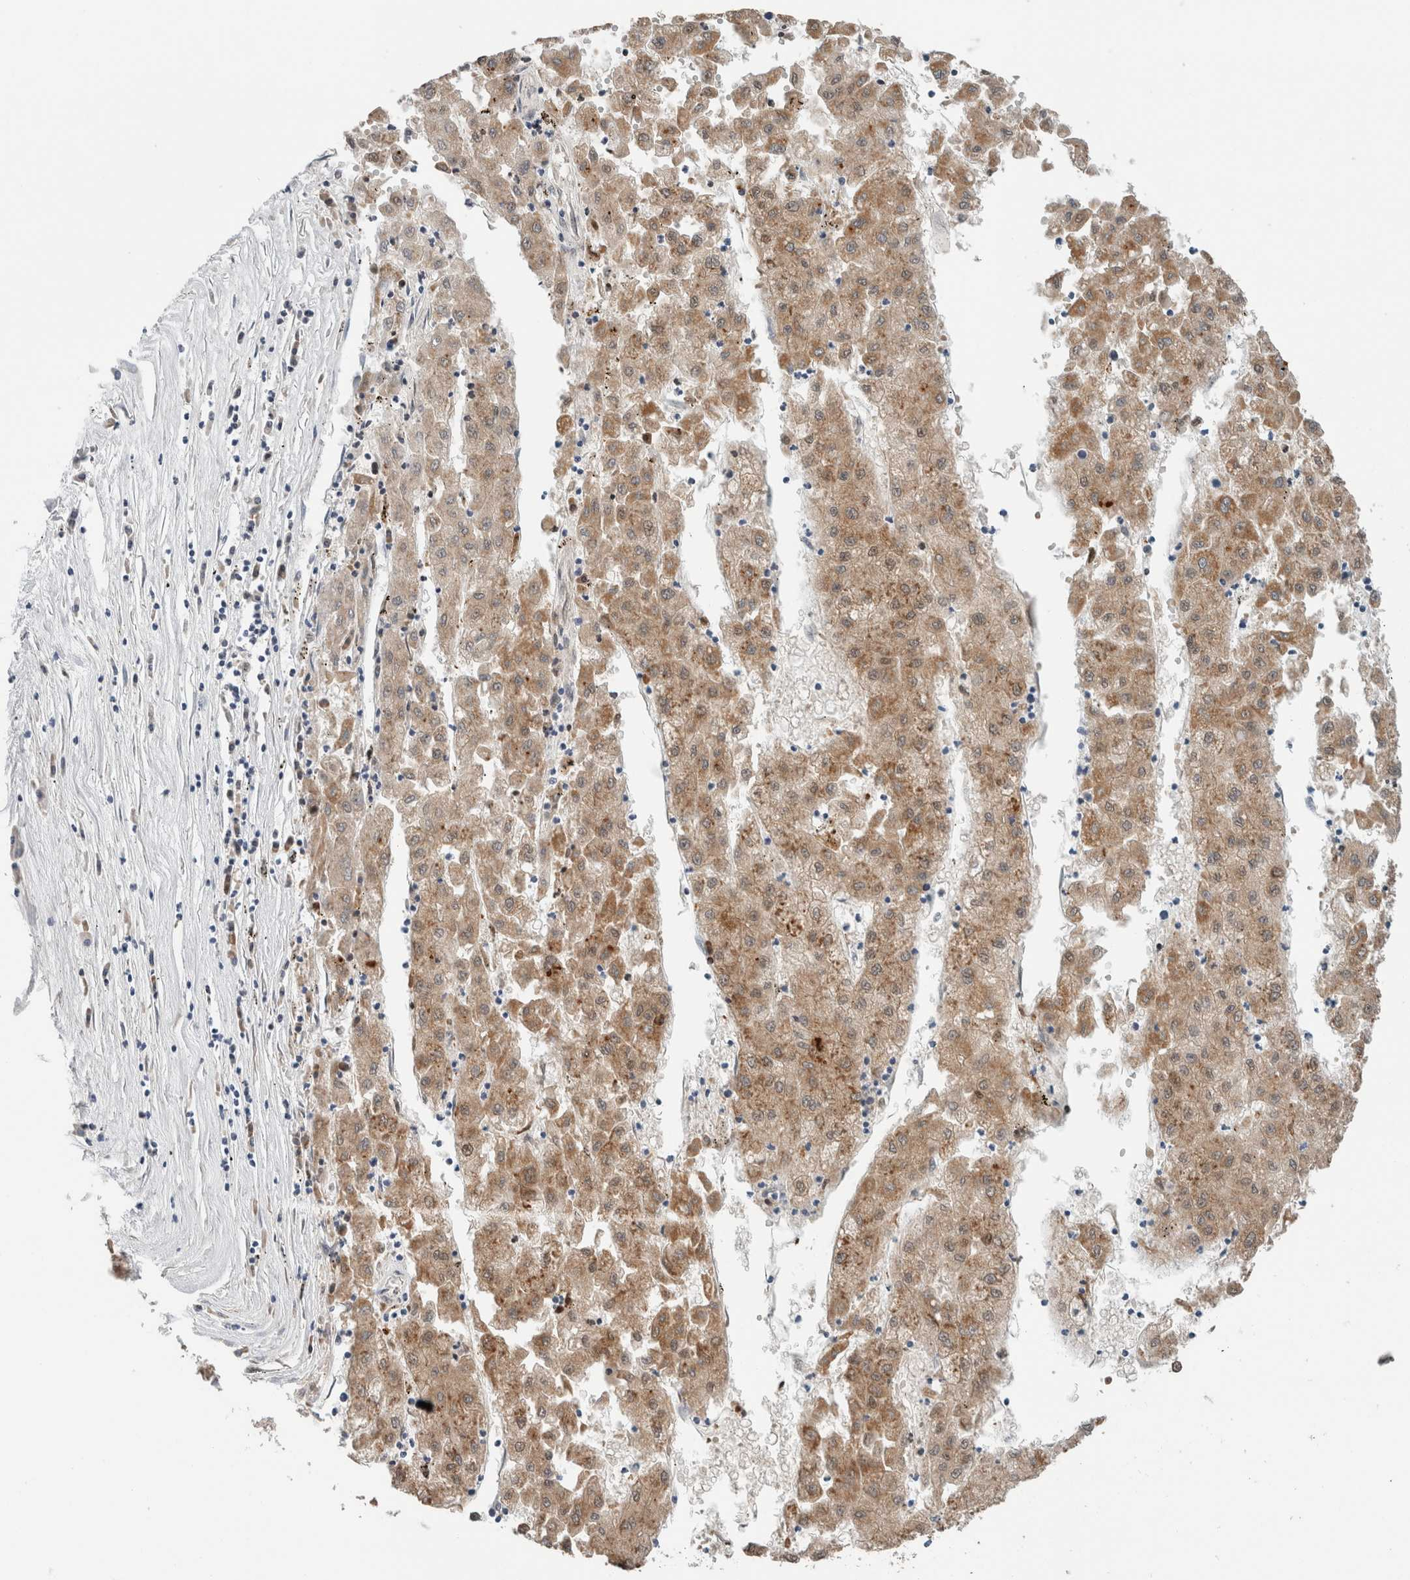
{"staining": {"intensity": "moderate", "quantity": ">75%", "location": "cytoplasmic/membranous"}, "tissue": "liver cancer", "cell_type": "Tumor cells", "image_type": "cancer", "snomed": [{"axis": "morphology", "description": "Carcinoma, Hepatocellular, NOS"}, {"axis": "topography", "description": "Liver"}], "caption": "The immunohistochemical stain highlights moderate cytoplasmic/membranous staining in tumor cells of liver cancer tissue.", "gene": "CRAT", "patient": {"sex": "male", "age": 72}}